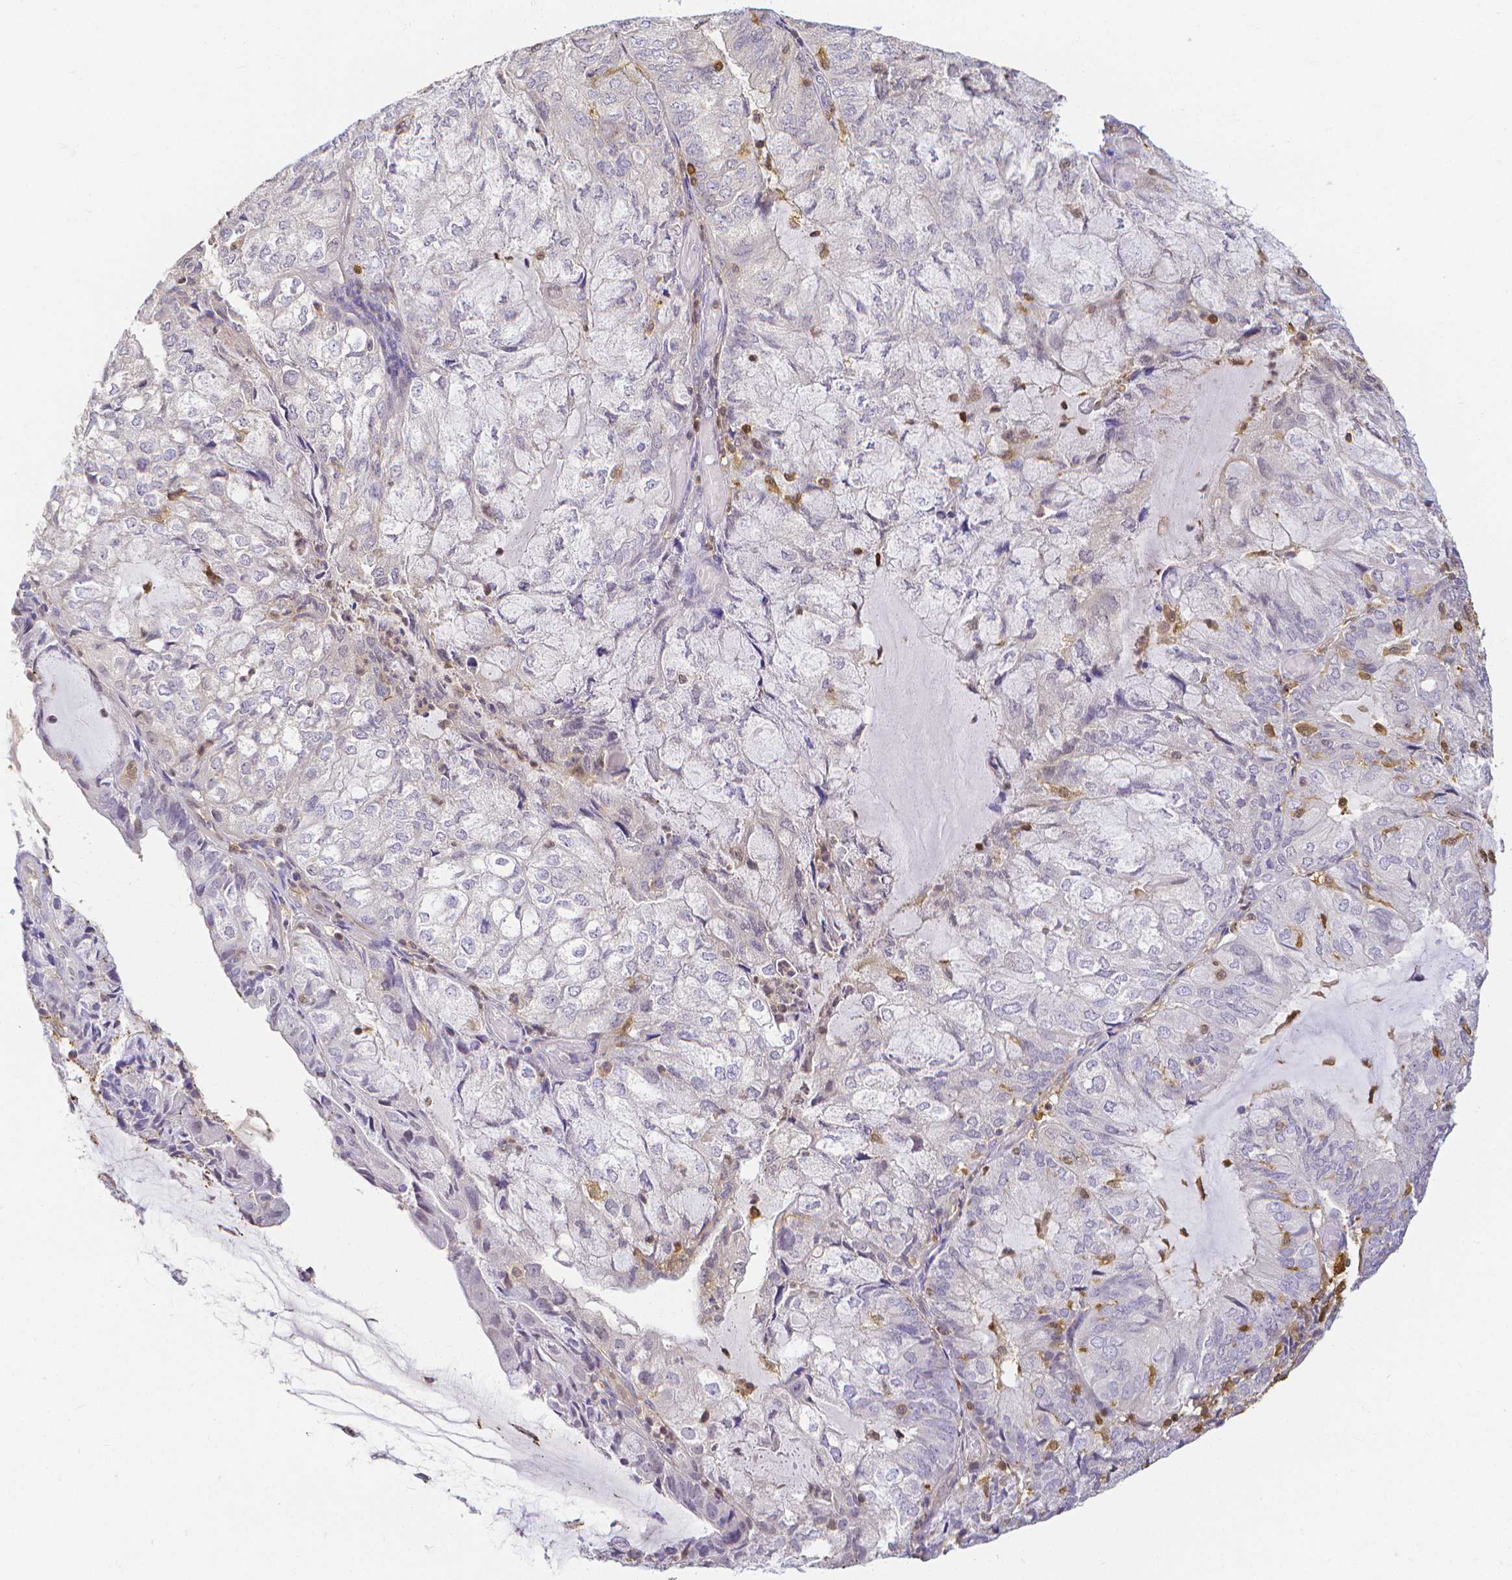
{"staining": {"intensity": "negative", "quantity": "none", "location": "none"}, "tissue": "endometrial cancer", "cell_type": "Tumor cells", "image_type": "cancer", "snomed": [{"axis": "morphology", "description": "Adenocarcinoma, NOS"}, {"axis": "topography", "description": "Endometrium"}], "caption": "This is an immunohistochemistry (IHC) histopathology image of human endometrial cancer (adenocarcinoma). There is no expression in tumor cells.", "gene": "COTL1", "patient": {"sex": "female", "age": 81}}